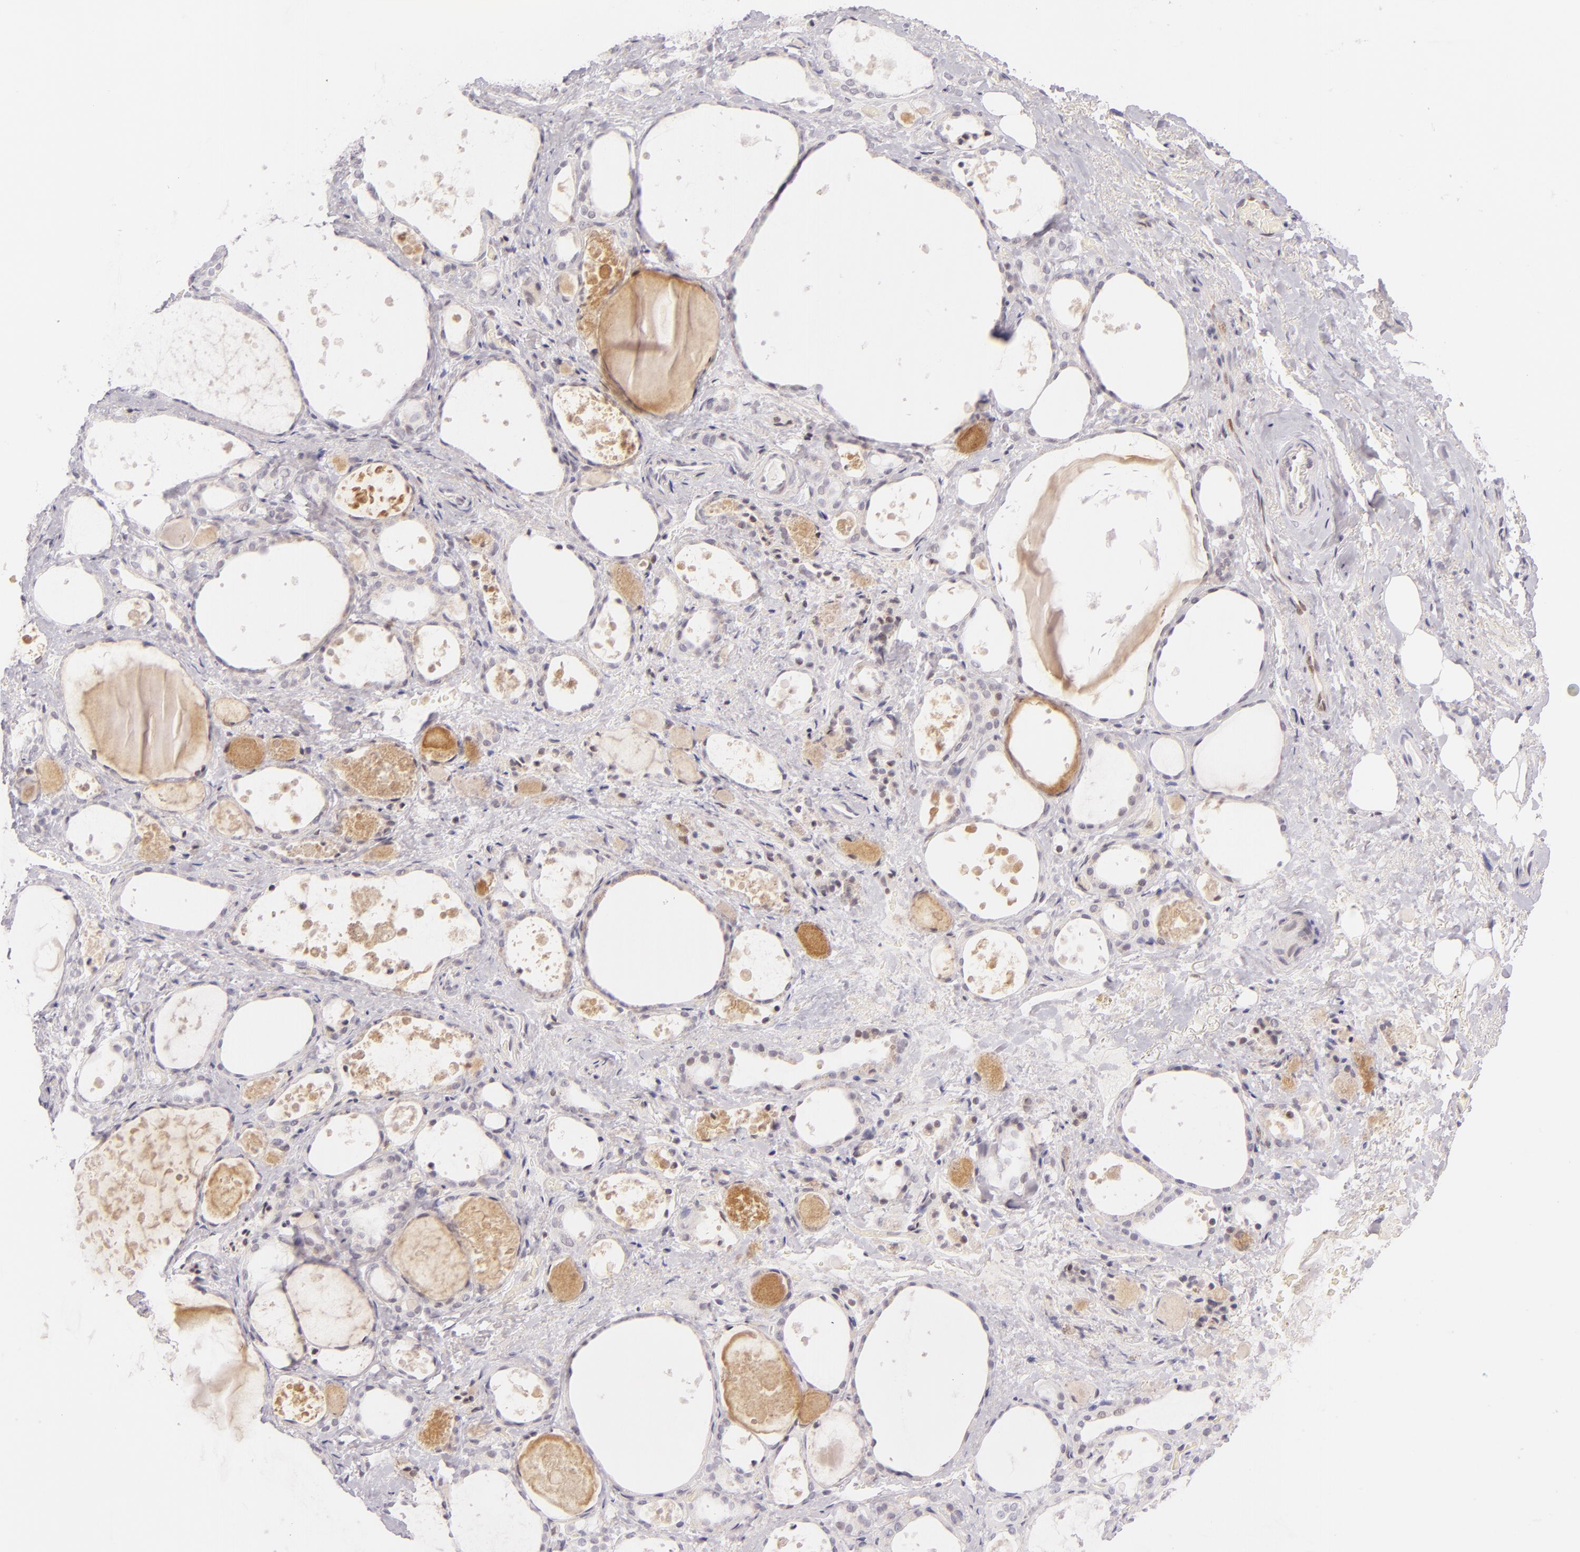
{"staining": {"intensity": "negative", "quantity": "none", "location": "none"}, "tissue": "thyroid gland", "cell_type": "Glandular cells", "image_type": "normal", "snomed": [{"axis": "morphology", "description": "Normal tissue, NOS"}, {"axis": "topography", "description": "Thyroid gland"}], "caption": "The micrograph exhibits no significant expression in glandular cells of thyroid gland. The staining is performed using DAB brown chromogen with nuclei counter-stained in using hematoxylin.", "gene": "BCL3", "patient": {"sex": "female", "age": 75}}